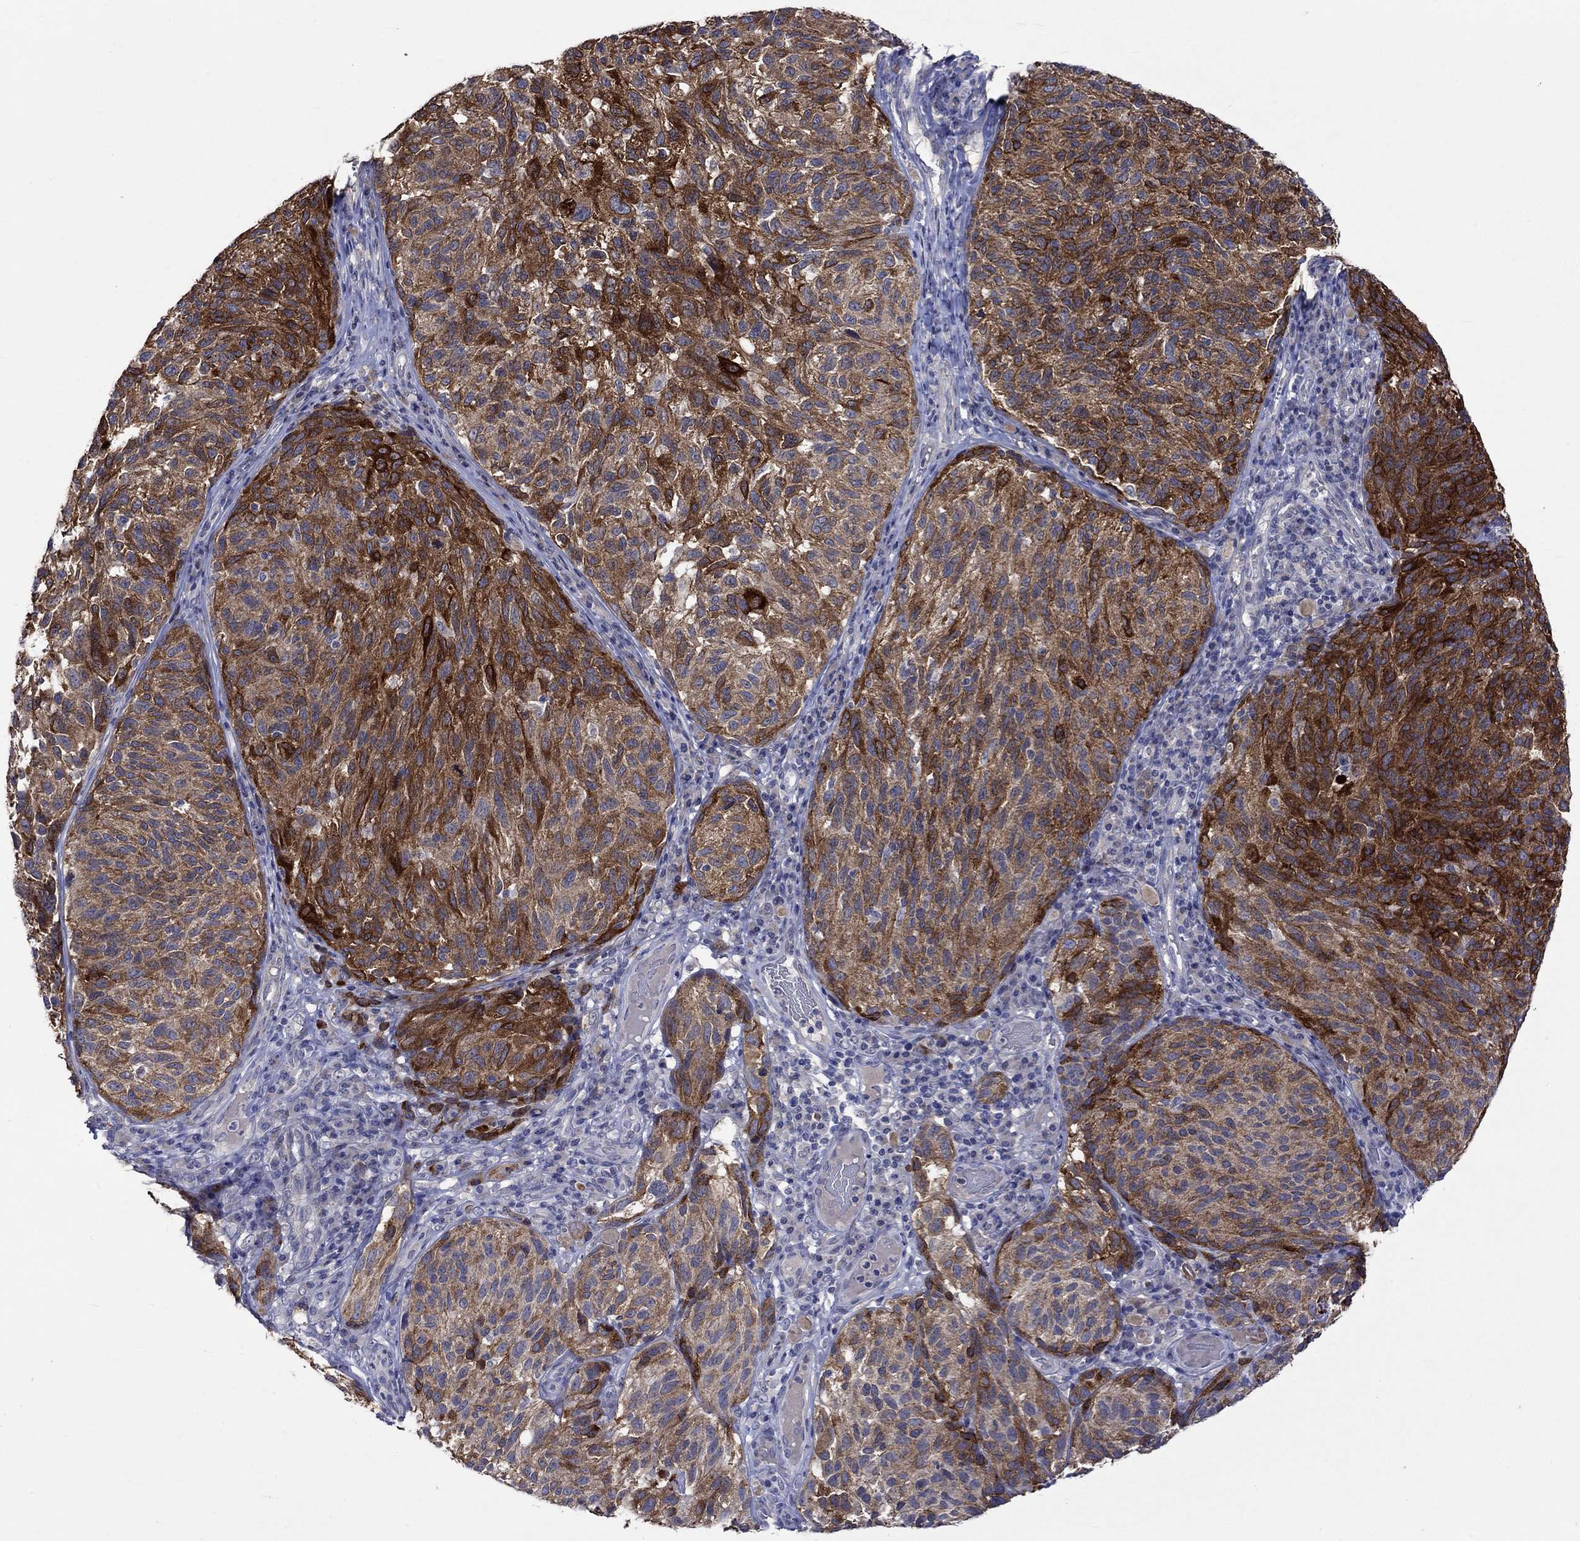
{"staining": {"intensity": "strong", "quantity": "25%-75%", "location": "cytoplasmic/membranous"}, "tissue": "melanoma", "cell_type": "Tumor cells", "image_type": "cancer", "snomed": [{"axis": "morphology", "description": "Malignant melanoma, NOS"}, {"axis": "topography", "description": "Skin"}], "caption": "Immunohistochemistry (IHC) of malignant melanoma exhibits high levels of strong cytoplasmic/membranous positivity in approximately 25%-75% of tumor cells. (DAB IHC, brown staining for protein, blue staining for nuclei).", "gene": "CRYAB", "patient": {"sex": "female", "age": 73}}